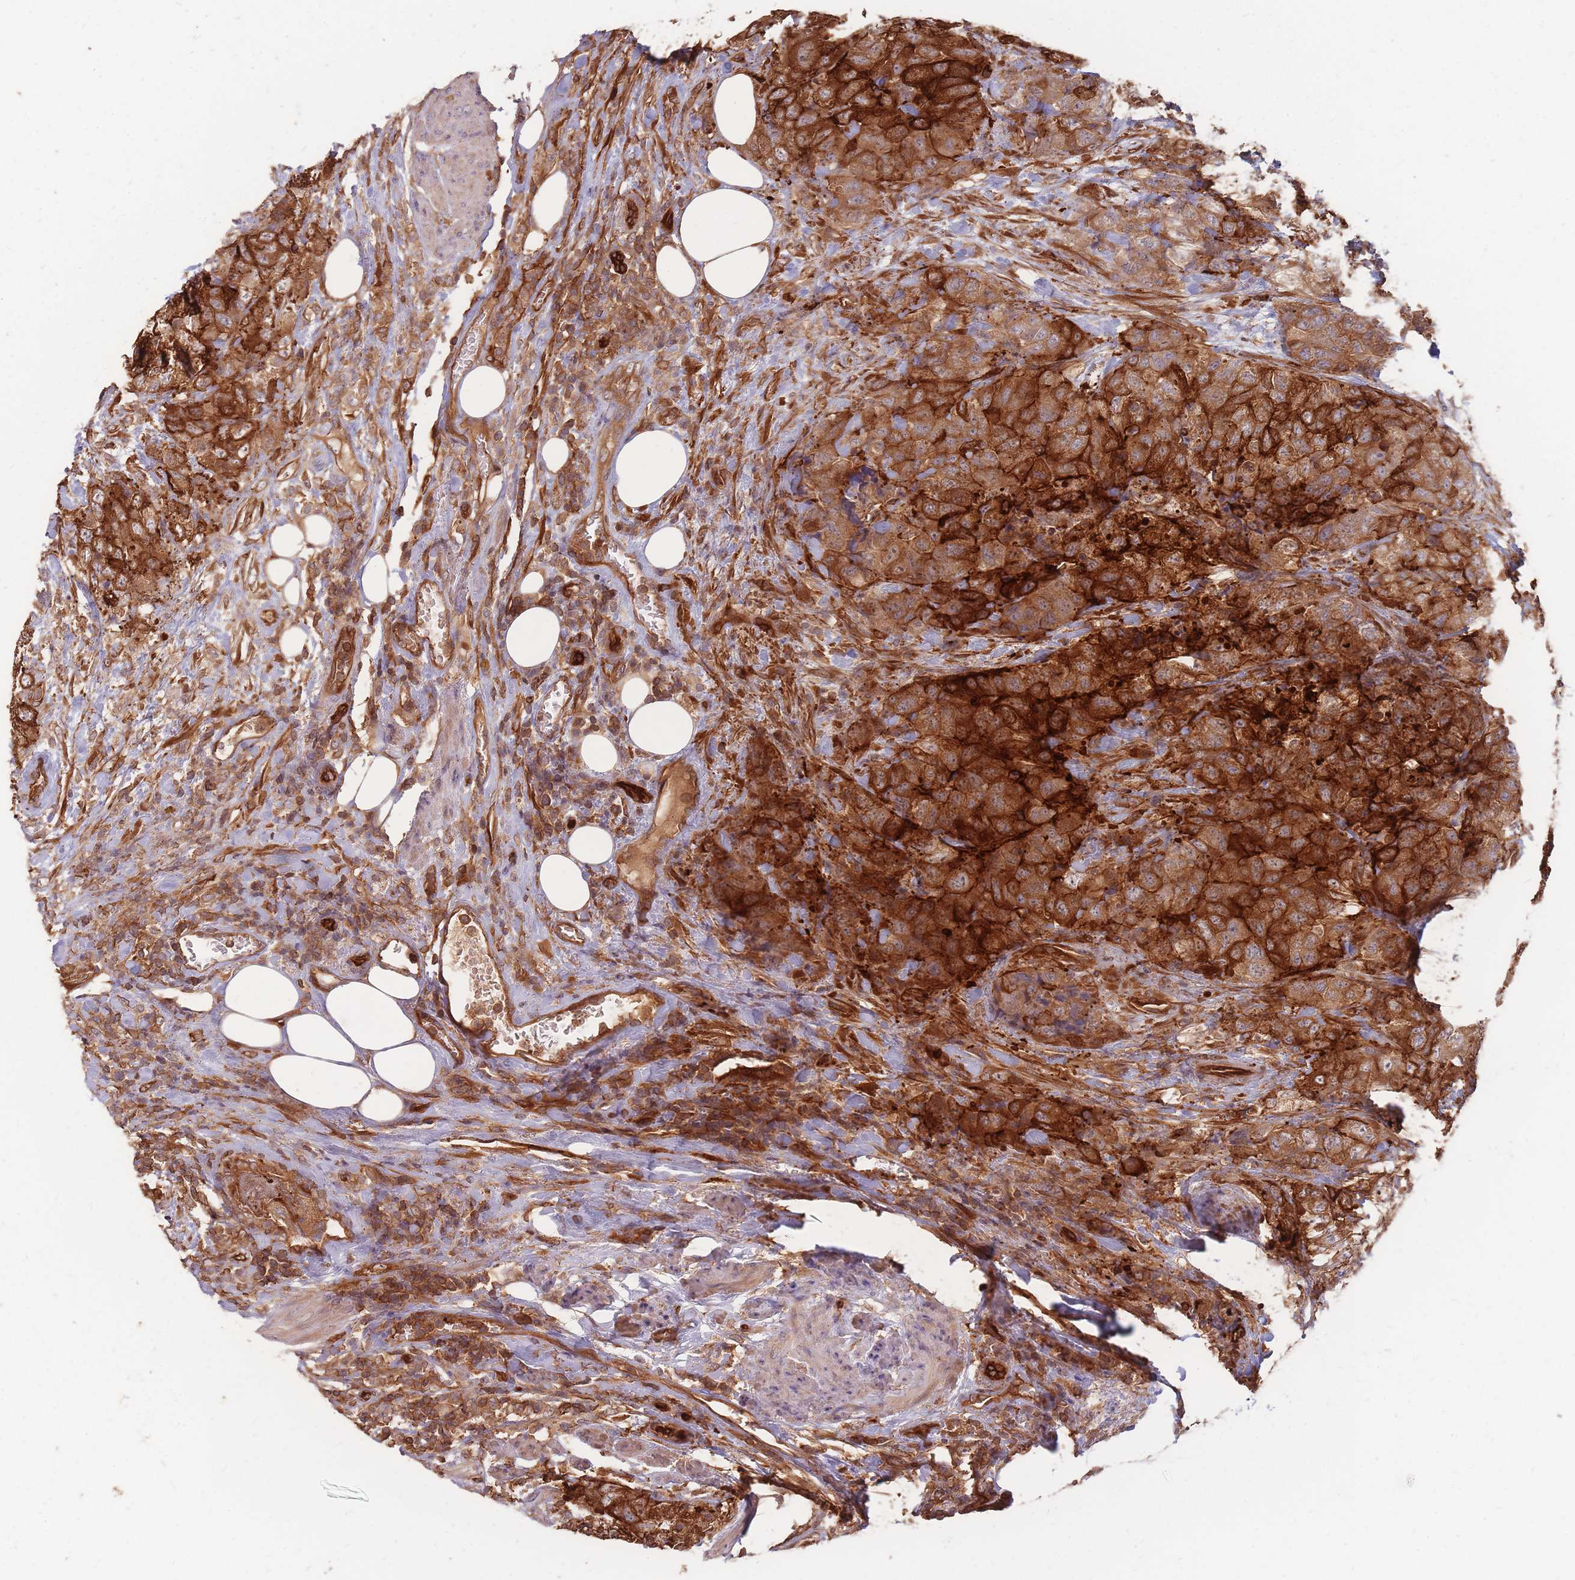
{"staining": {"intensity": "strong", "quantity": ">75%", "location": "cytoplasmic/membranous"}, "tissue": "urothelial cancer", "cell_type": "Tumor cells", "image_type": "cancer", "snomed": [{"axis": "morphology", "description": "Urothelial carcinoma, High grade"}, {"axis": "topography", "description": "Urinary bladder"}], "caption": "The immunohistochemical stain highlights strong cytoplasmic/membranous staining in tumor cells of high-grade urothelial carcinoma tissue. (DAB = brown stain, brightfield microscopy at high magnification).", "gene": "PLS3", "patient": {"sex": "female", "age": 78}}